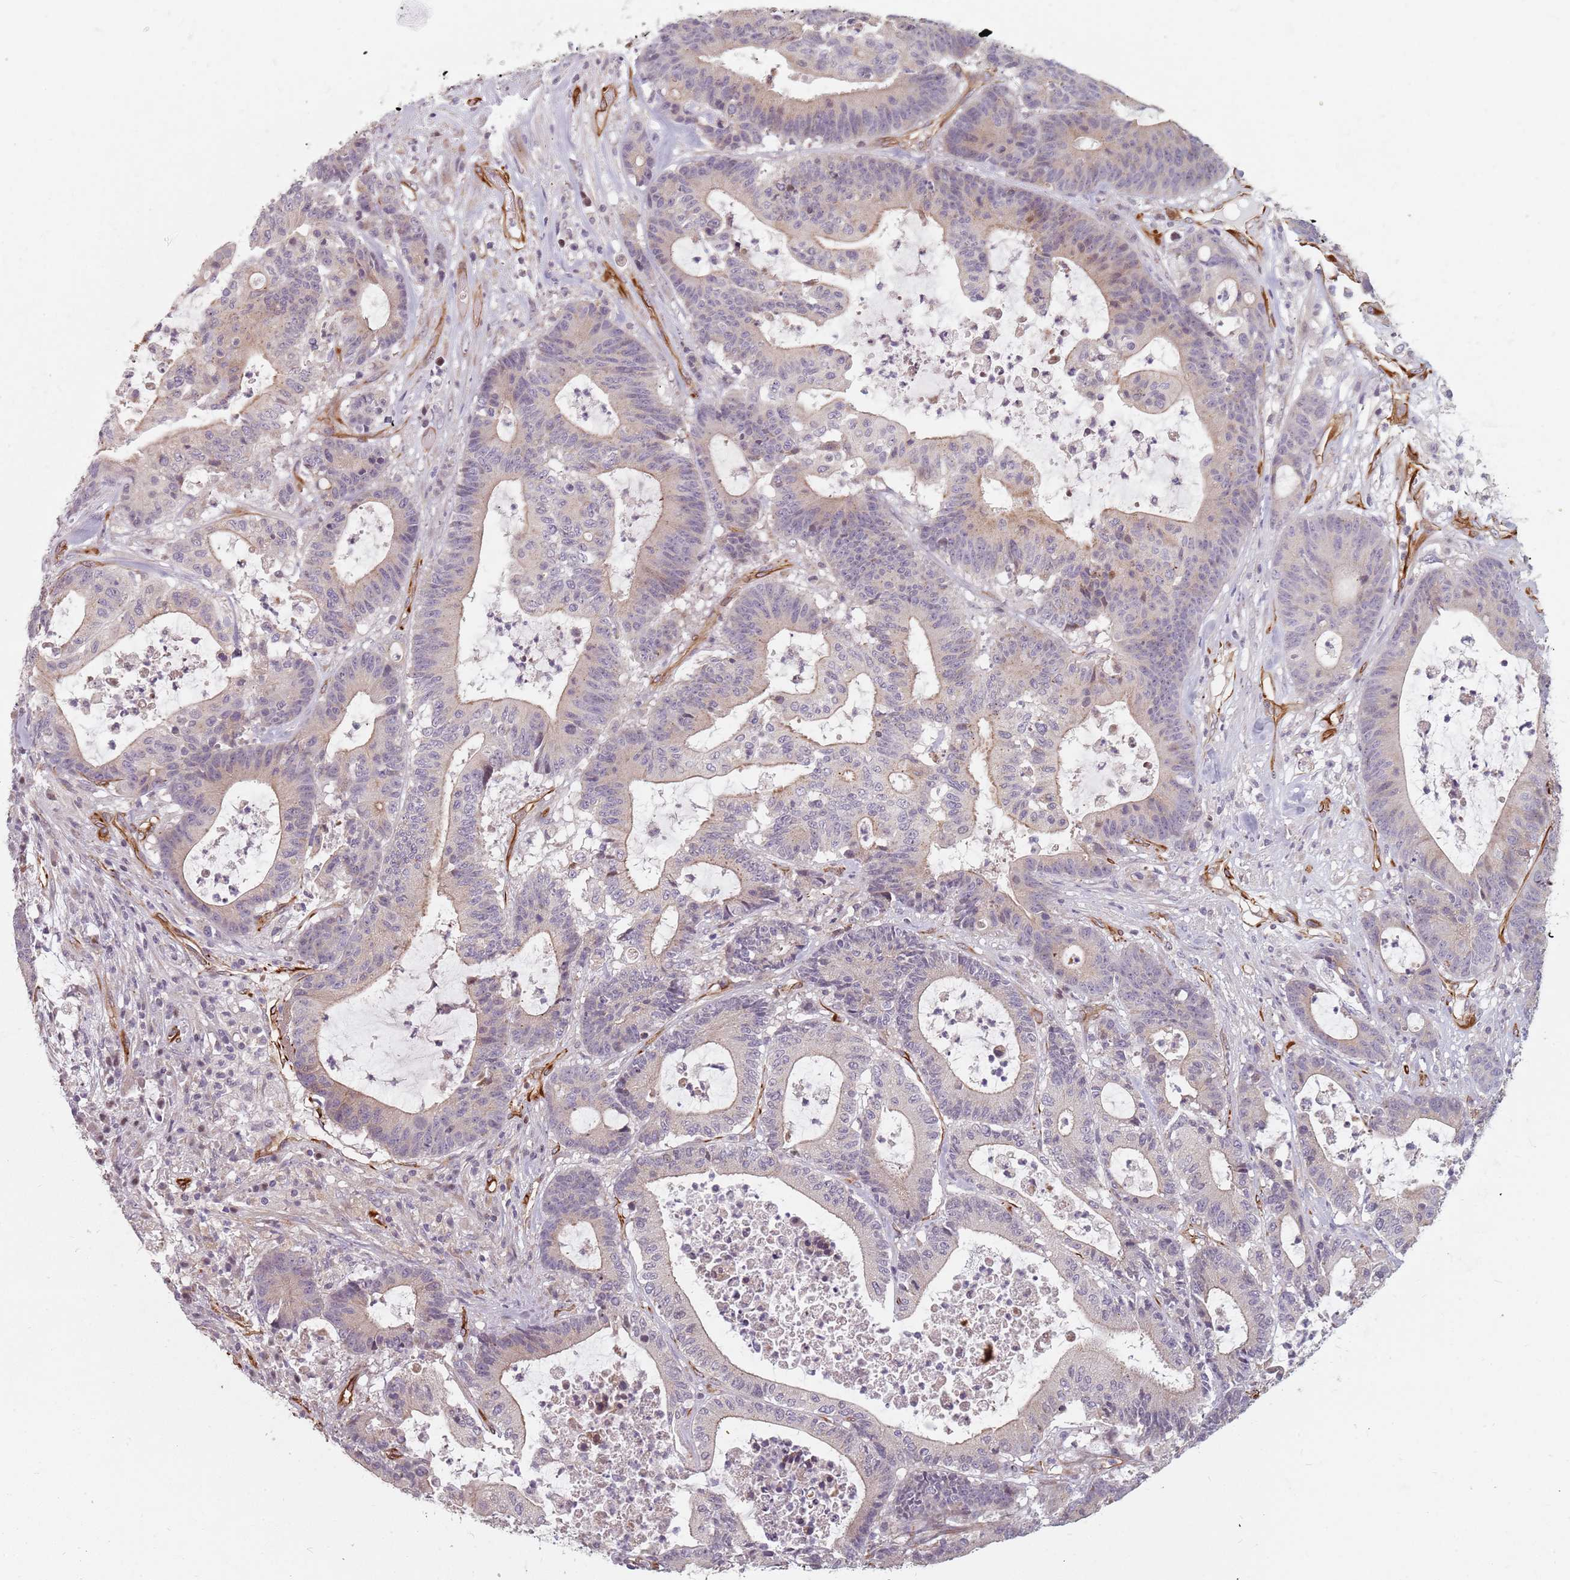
{"staining": {"intensity": "negative", "quantity": "none", "location": "none"}, "tissue": "colorectal cancer", "cell_type": "Tumor cells", "image_type": "cancer", "snomed": [{"axis": "morphology", "description": "Adenocarcinoma, NOS"}, {"axis": "topography", "description": "Colon"}], "caption": "A histopathology image of human colorectal cancer is negative for staining in tumor cells. (Brightfield microscopy of DAB IHC at high magnification).", "gene": "GAS2L3", "patient": {"sex": "female", "age": 84}}